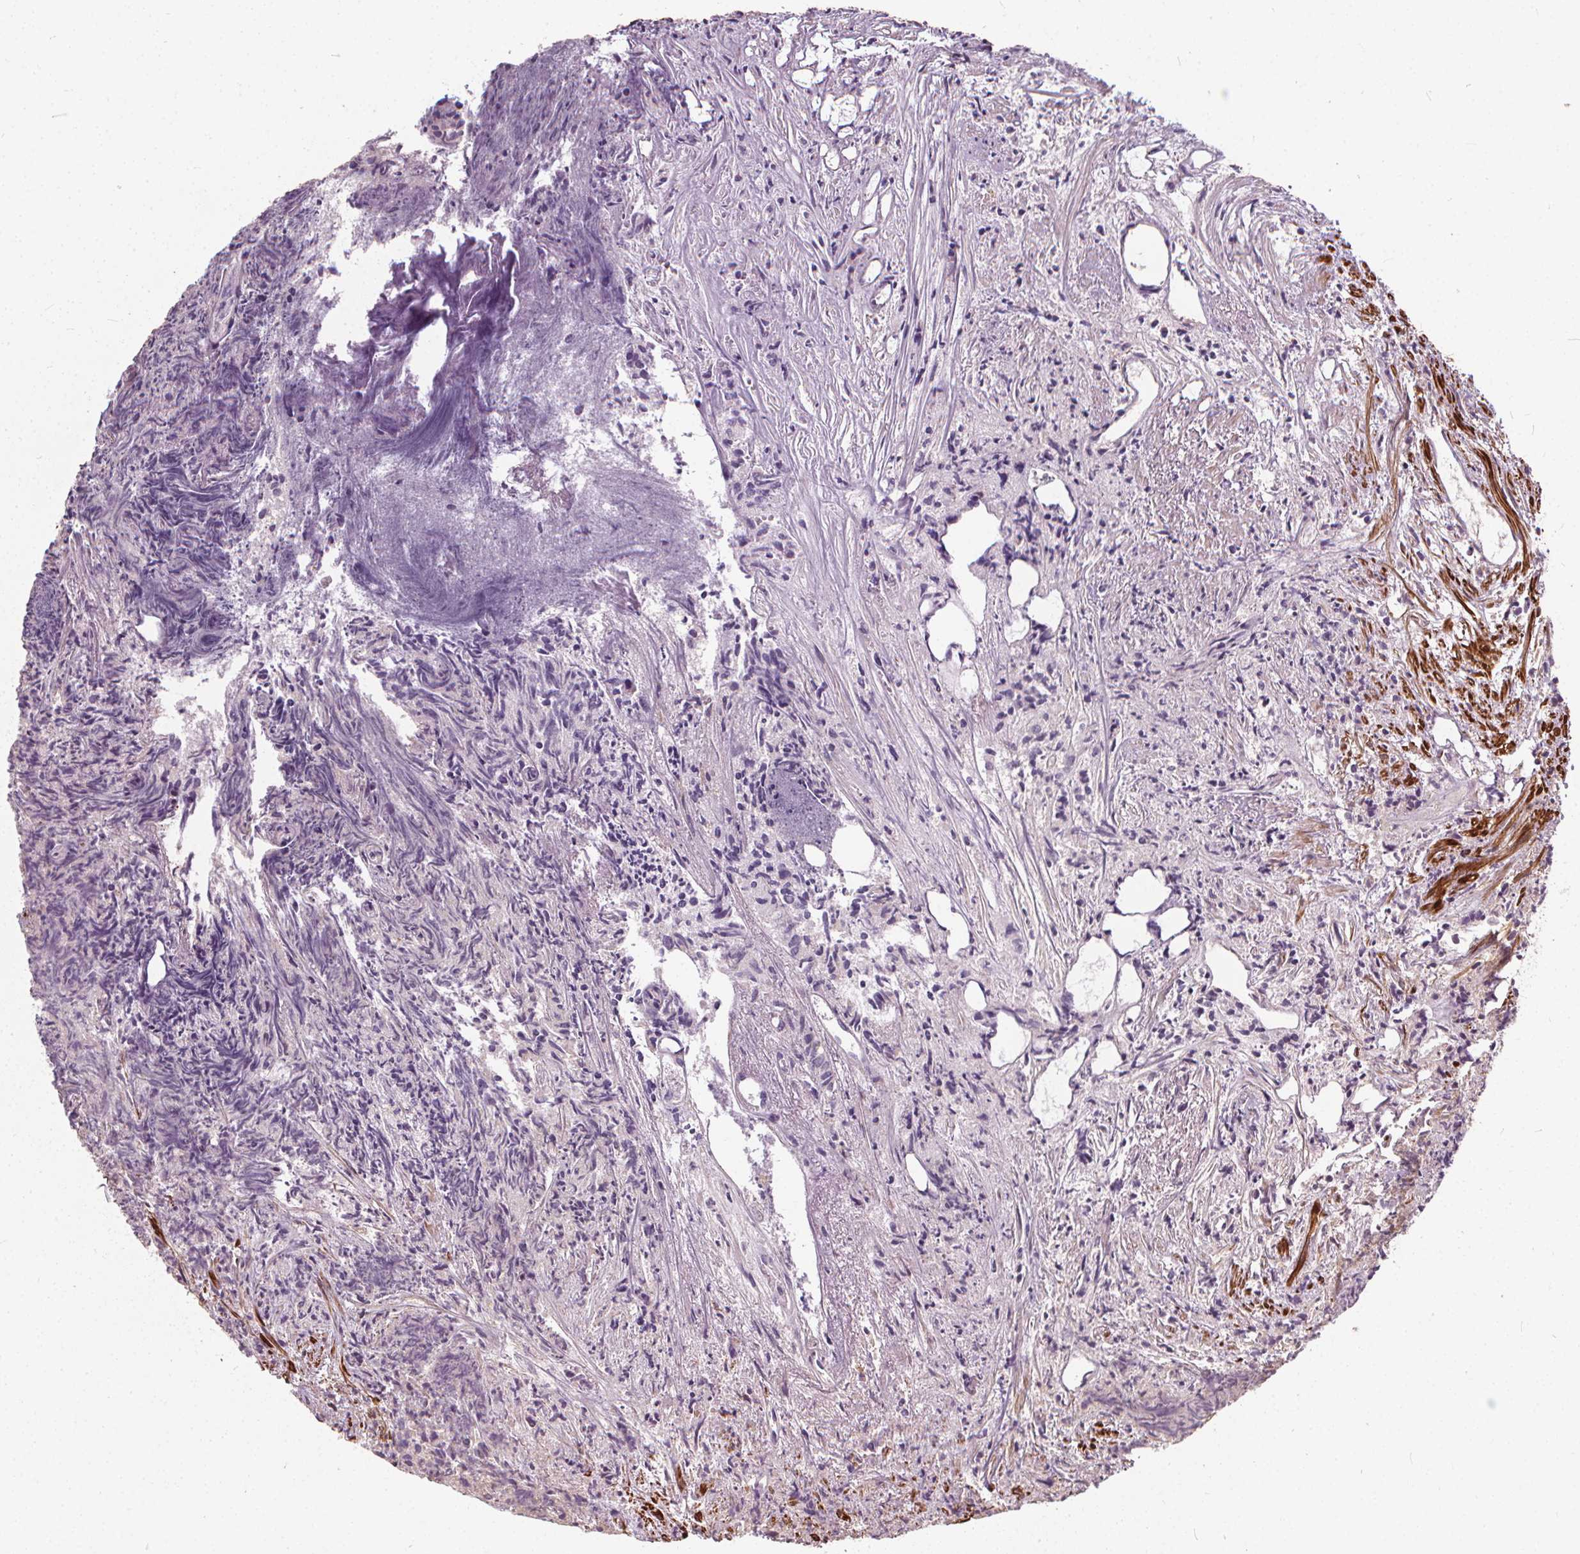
{"staining": {"intensity": "moderate", "quantity": "<25%", "location": "cytoplasmic/membranous"}, "tissue": "prostate cancer", "cell_type": "Tumor cells", "image_type": "cancer", "snomed": [{"axis": "morphology", "description": "Adenocarcinoma, High grade"}, {"axis": "topography", "description": "Prostate"}], "caption": "This is an image of IHC staining of prostate cancer, which shows moderate staining in the cytoplasmic/membranous of tumor cells.", "gene": "ORAI2", "patient": {"sex": "male", "age": 58}}